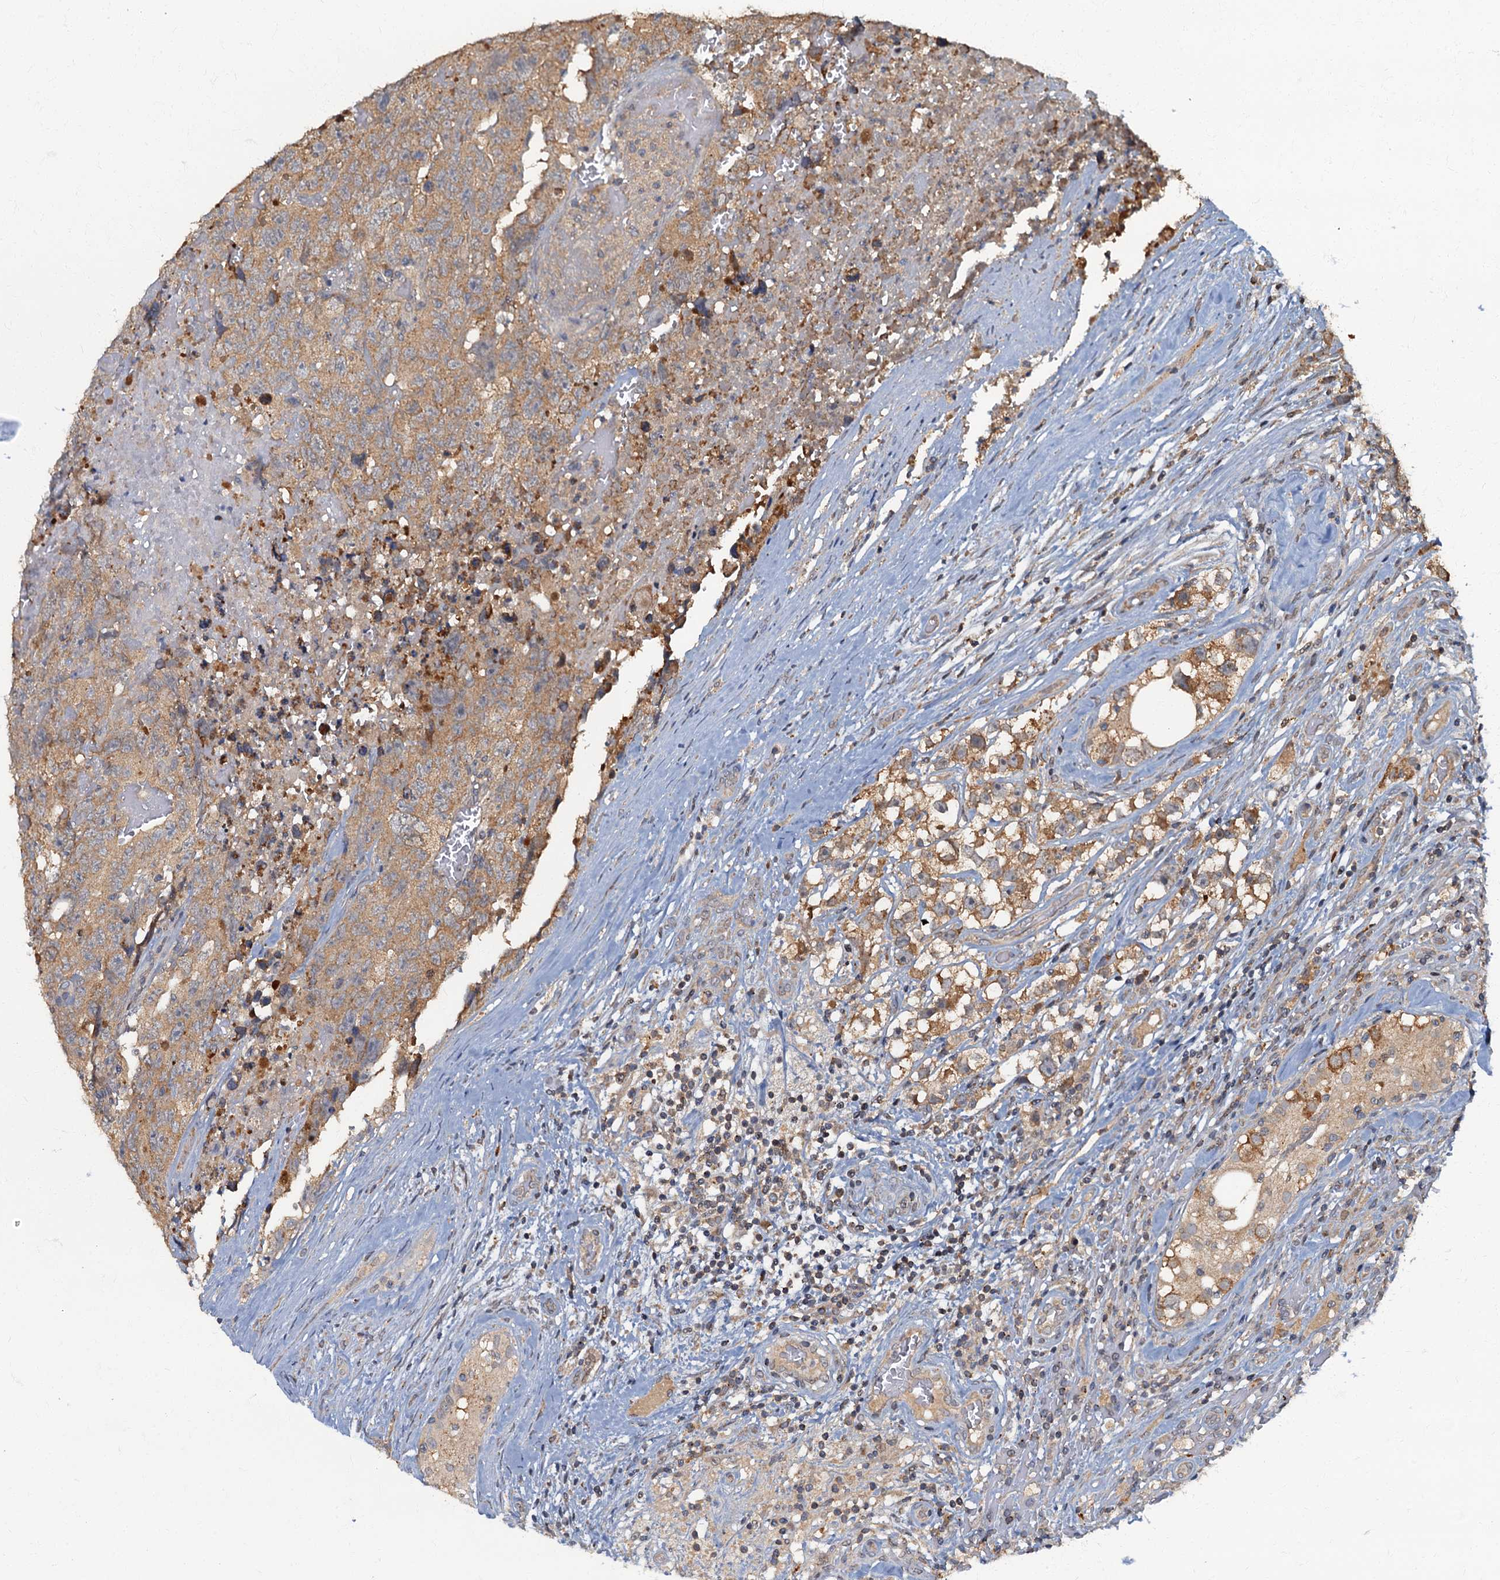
{"staining": {"intensity": "moderate", "quantity": "25%-75%", "location": "cytoplasmic/membranous"}, "tissue": "testis cancer", "cell_type": "Tumor cells", "image_type": "cancer", "snomed": [{"axis": "morphology", "description": "Carcinoma, Embryonal, NOS"}, {"axis": "topography", "description": "Testis"}], "caption": "Tumor cells display medium levels of moderate cytoplasmic/membranous staining in approximately 25%-75% of cells in human embryonal carcinoma (testis).", "gene": "WDCP", "patient": {"sex": "male", "age": 45}}